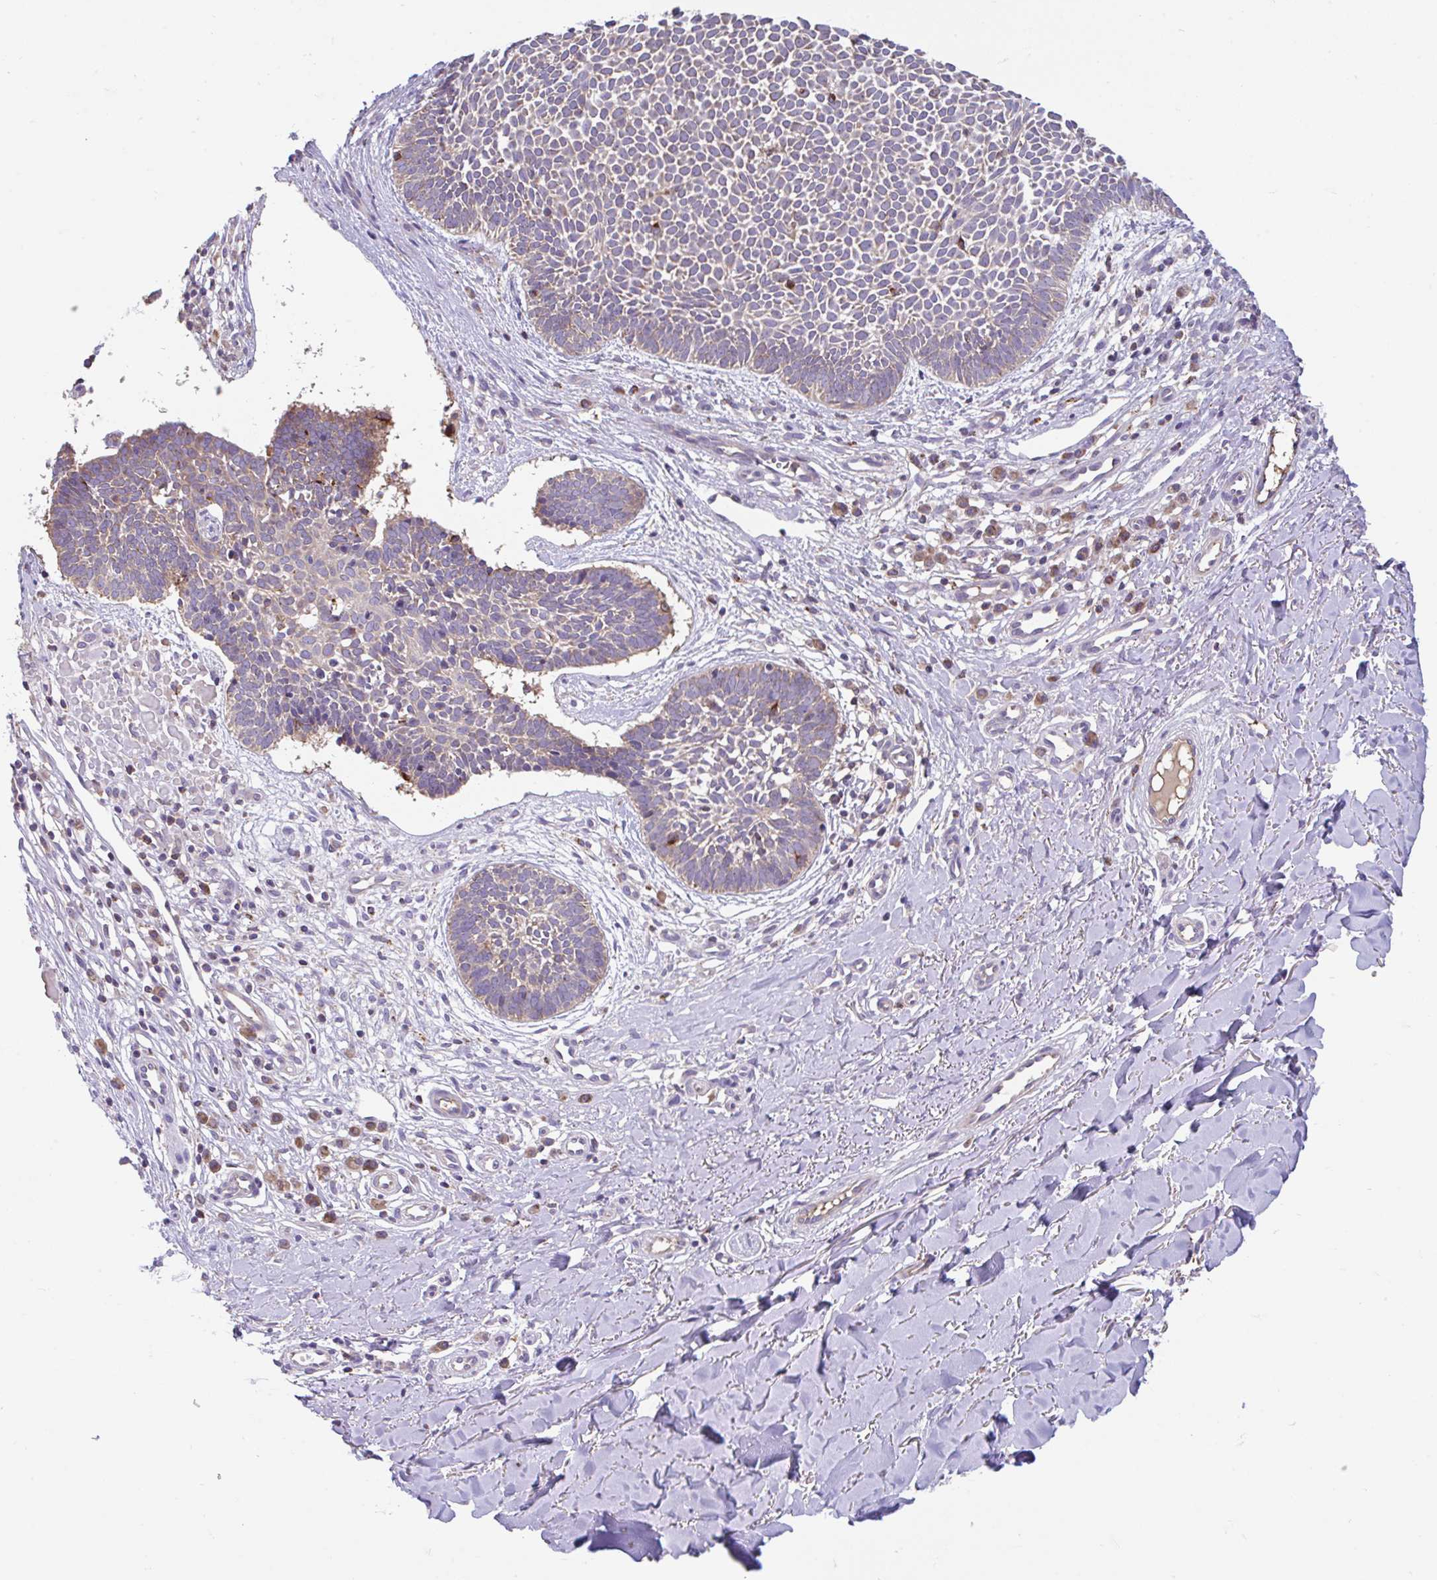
{"staining": {"intensity": "weak", "quantity": "<25%", "location": "cytoplasmic/membranous"}, "tissue": "skin cancer", "cell_type": "Tumor cells", "image_type": "cancer", "snomed": [{"axis": "morphology", "description": "Basal cell carcinoma"}, {"axis": "topography", "description": "Skin"}], "caption": "Tumor cells show no significant protein staining in skin cancer (basal cell carcinoma). The staining was performed using DAB to visualize the protein expression in brown, while the nuclei were stained in blue with hematoxylin (Magnification: 20x).", "gene": "RALBP1", "patient": {"sex": "male", "age": 49}}